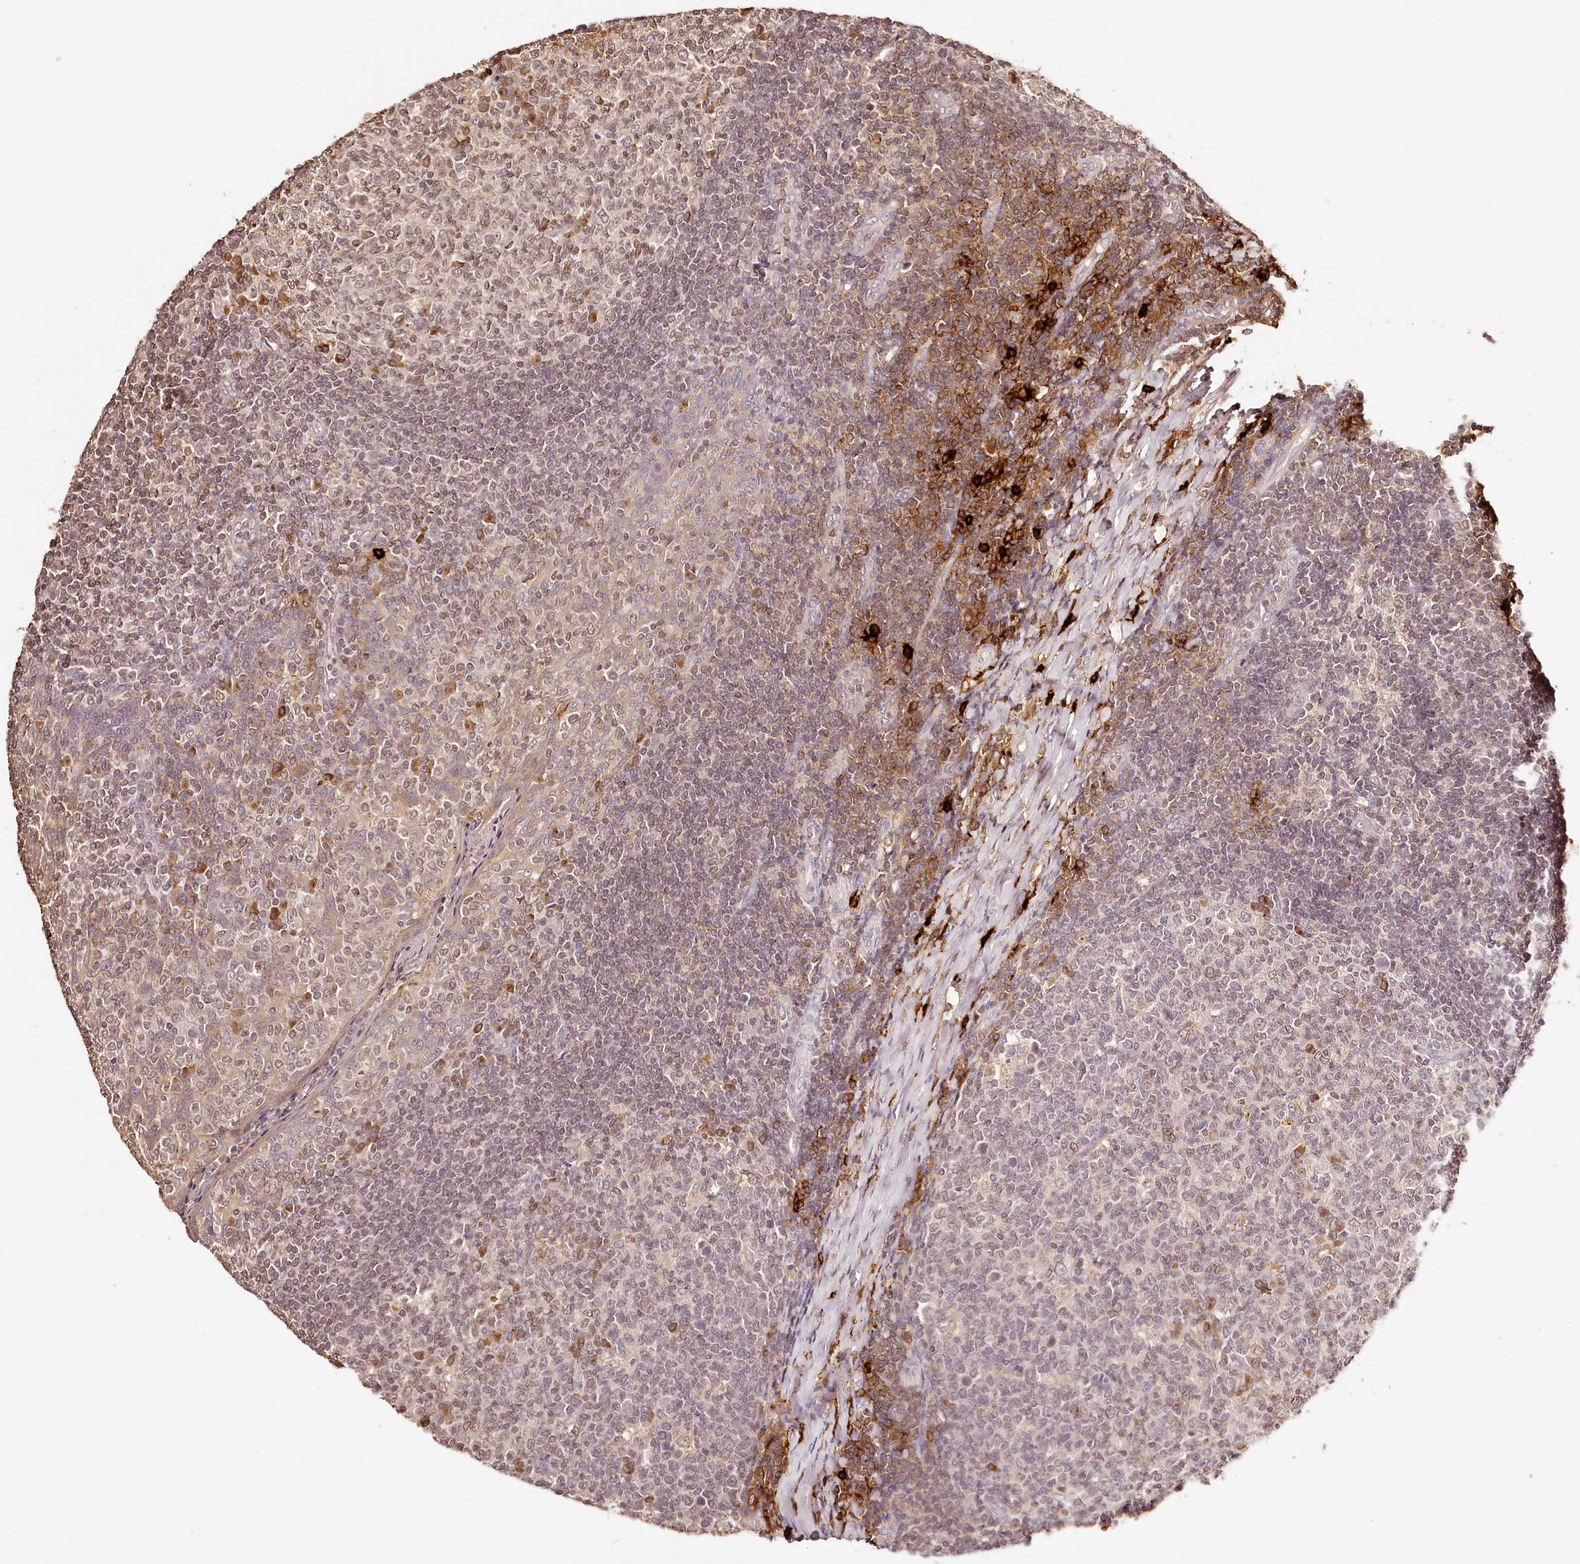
{"staining": {"intensity": "strong", "quantity": "<25%", "location": "cytoplasmic/membranous,nuclear"}, "tissue": "tonsil", "cell_type": "Germinal center cells", "image_type": "normal", "snomed": [{"axis": "morphology", "description": "Normal tissue, NOS"}, {"axis": "topography", "description": "Tonsil"}], "caption": "Protein staining of normal tonsil displays strong cytoplasmic/membranous,nuclear staining in about <25% of germinal center cells.", "gene": "SYNGR1", "patient": {"sex": "female", "age": 19}}